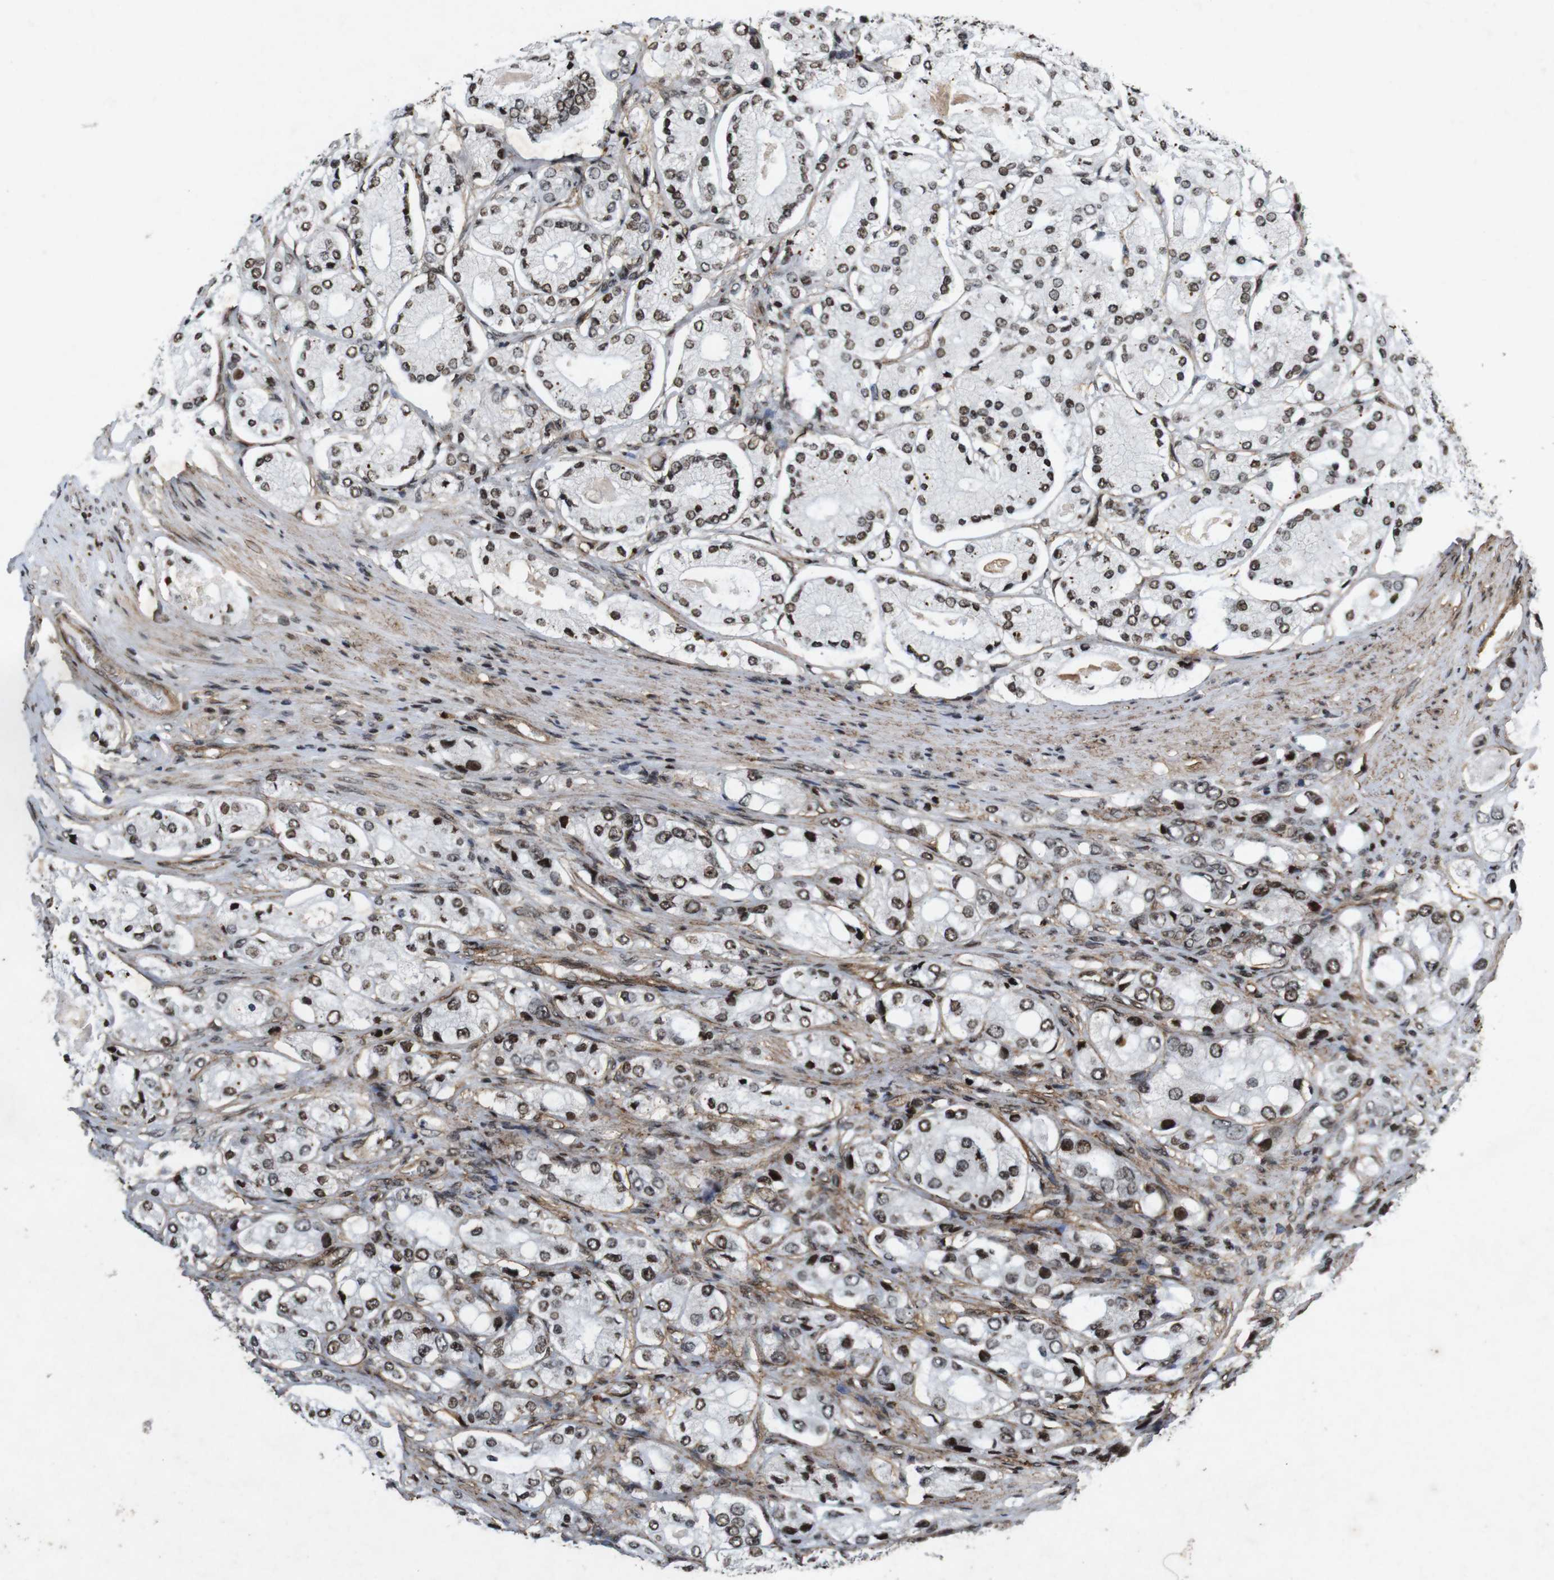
{"staining": {"intensity": "moderate", "quantity": ">75%", "location": "nuclear"}, "tissue": "prostate cancer", "cell_type": "Tumor cells", "image_type": "cancer", "snomed": [{"axis": "morphology", "description": "Adenocarcinoma, High grade"}, {"axis": "topography", "description": "Prostate"}], "caption": "Immunohistochemical staining of high-grade adenocarcinoma (prostate) shows medium levels of moderate nuclear protein expression in about >75% of tumor cells. Nuclei are stained in blue.", "gene": "MAGEH1", "patient": {"sex": "male", "age": 65}}